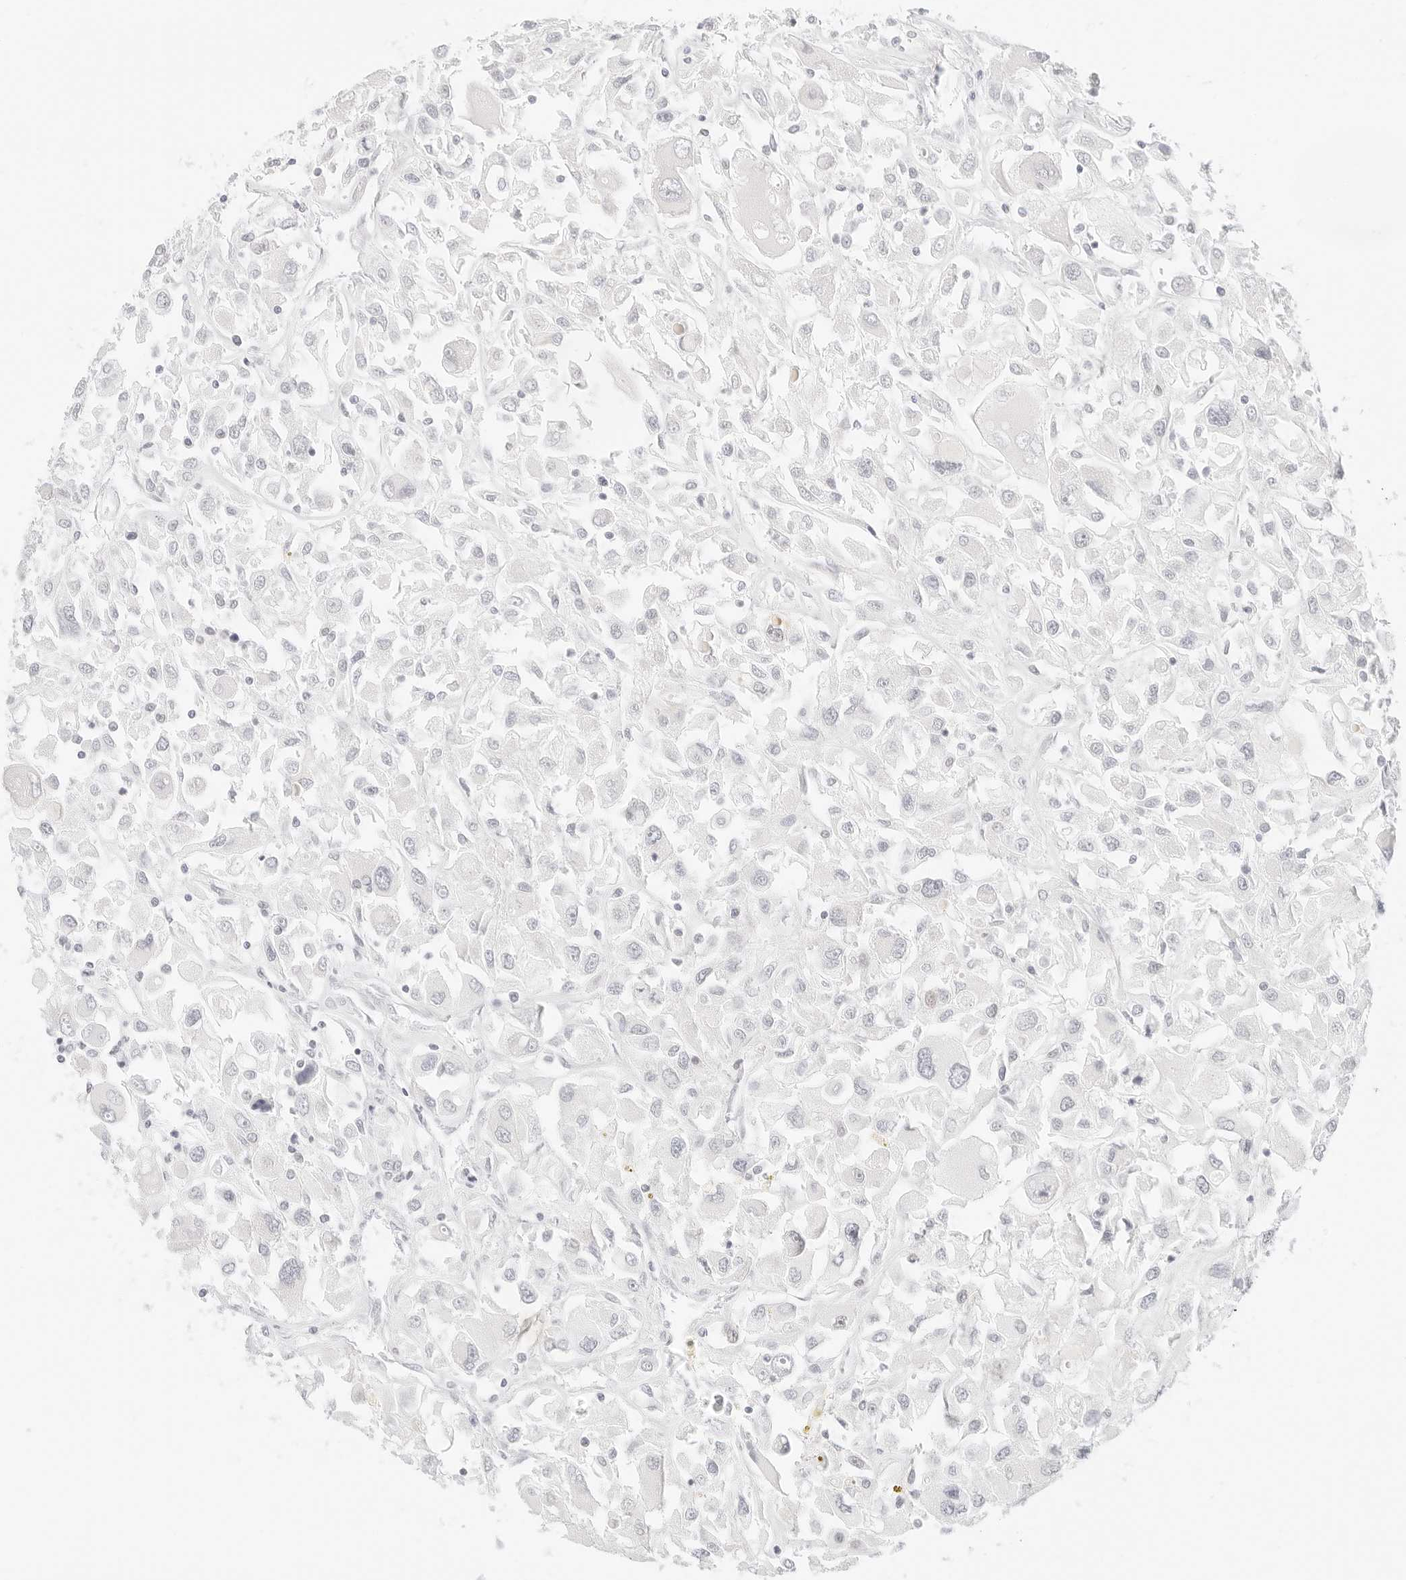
{"staining": {"intensity": "negative", "quantity": "none", "location": "none"}, "tissue": "renal cancer", "cell_type": "Tumor cells", "image_type": "cancer", "snomed": [{"axis": "morphology", "description": "Adenocarcinoma, NOS"}, {"axis": "topography", "description": "Kidney"}], "caption": "Renal cancer stained for a protein using immunohistochemistry (IHC) demonstrates no positivity tumor cells.", "gene": "ITGA6", "patient": {"sex": "female", "age": 52}}